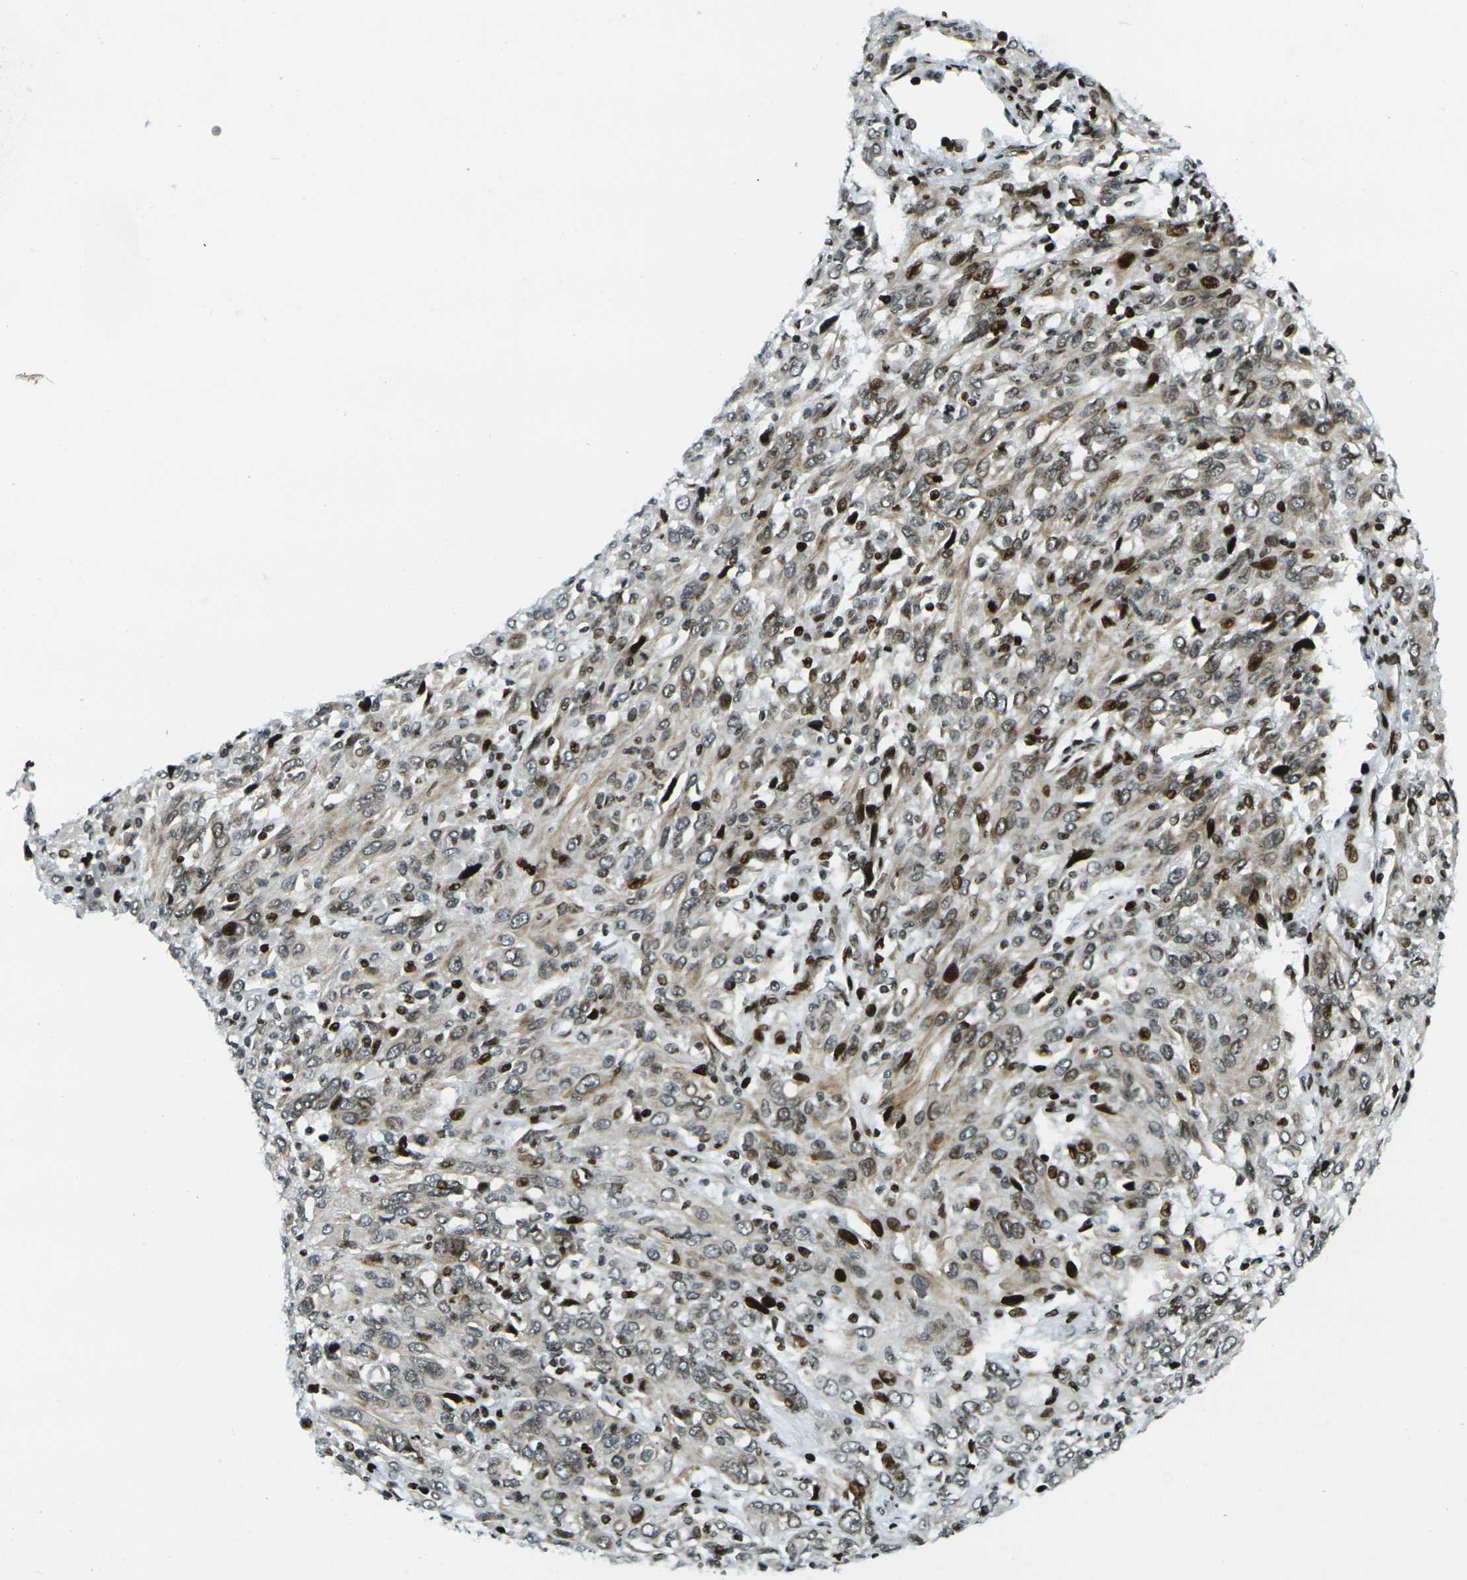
{"staining": {"intensity": "moderate", "quantity": ">75%", "location": "nuclear"}, "tissue": "cervical cancer", "cell_type": "Tumor cells", "image_type": "cancer", "snomed": [{"axis": "morphology", "description": "Squamous cell carcinoma, NOS"}, {"axis": "topography", "description": "Cervix"}], "caption": "Human cervical cancer (squamous cell carcinoma) stained with a protein marker shows moderate staining in tumor cells.", "gene": "H3-3A", "patient": {"sex": "female", "age": 46}}